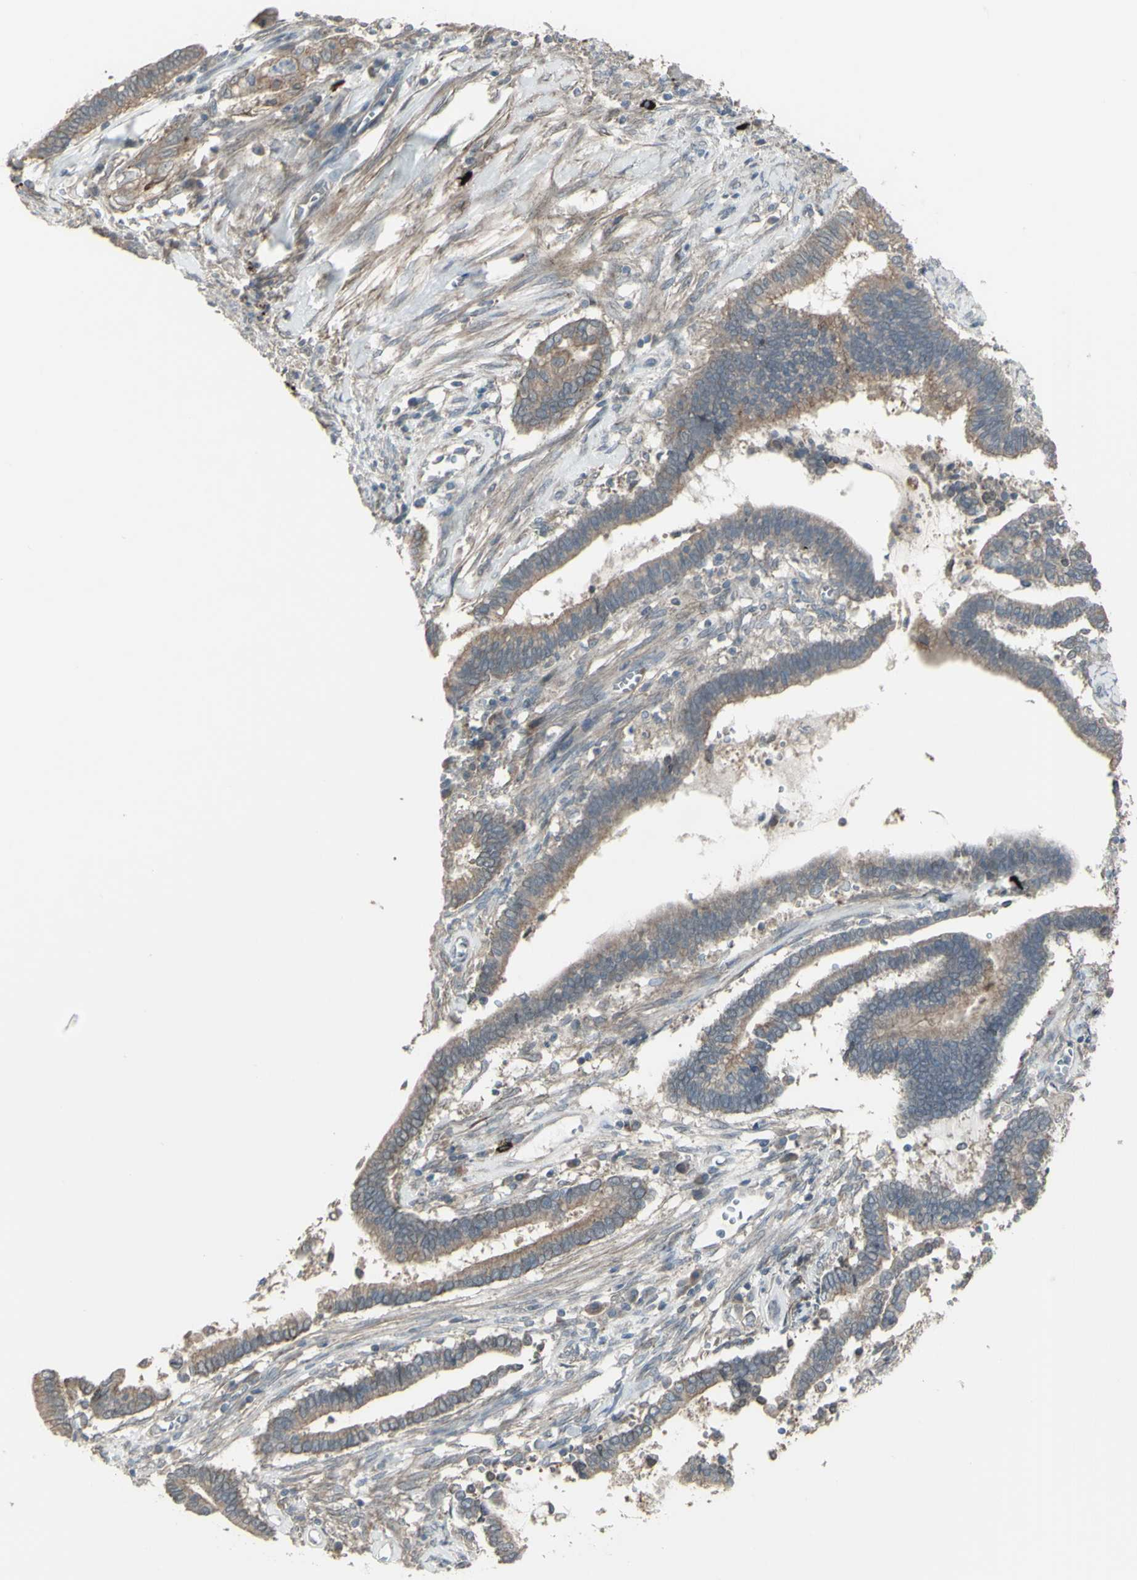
{"staining": {"intensity": "weak", "quantity": ">75%", "location": "cytoplasmic/membranous"}, "tissue": "cervical cancer", "cell_type": "Tumor cells", "image_type": "cancer", "snomed": [{"axis": "morphology", "description": "Adenocarcinoma, NOS"}, {"axis": "topography", "description": "Cervix"}], "caption": "This photomicrograph reveals cervical adenocarcinoma stained with immunohistochemistry to label a protein in brown. The cytoplasmic/membranous of tumor cells show weak positivity for the protein. Nuclei are counter-stained blue.", "gene": "GRAMD1B", "patient": {"sex": "female", "age": 44}}